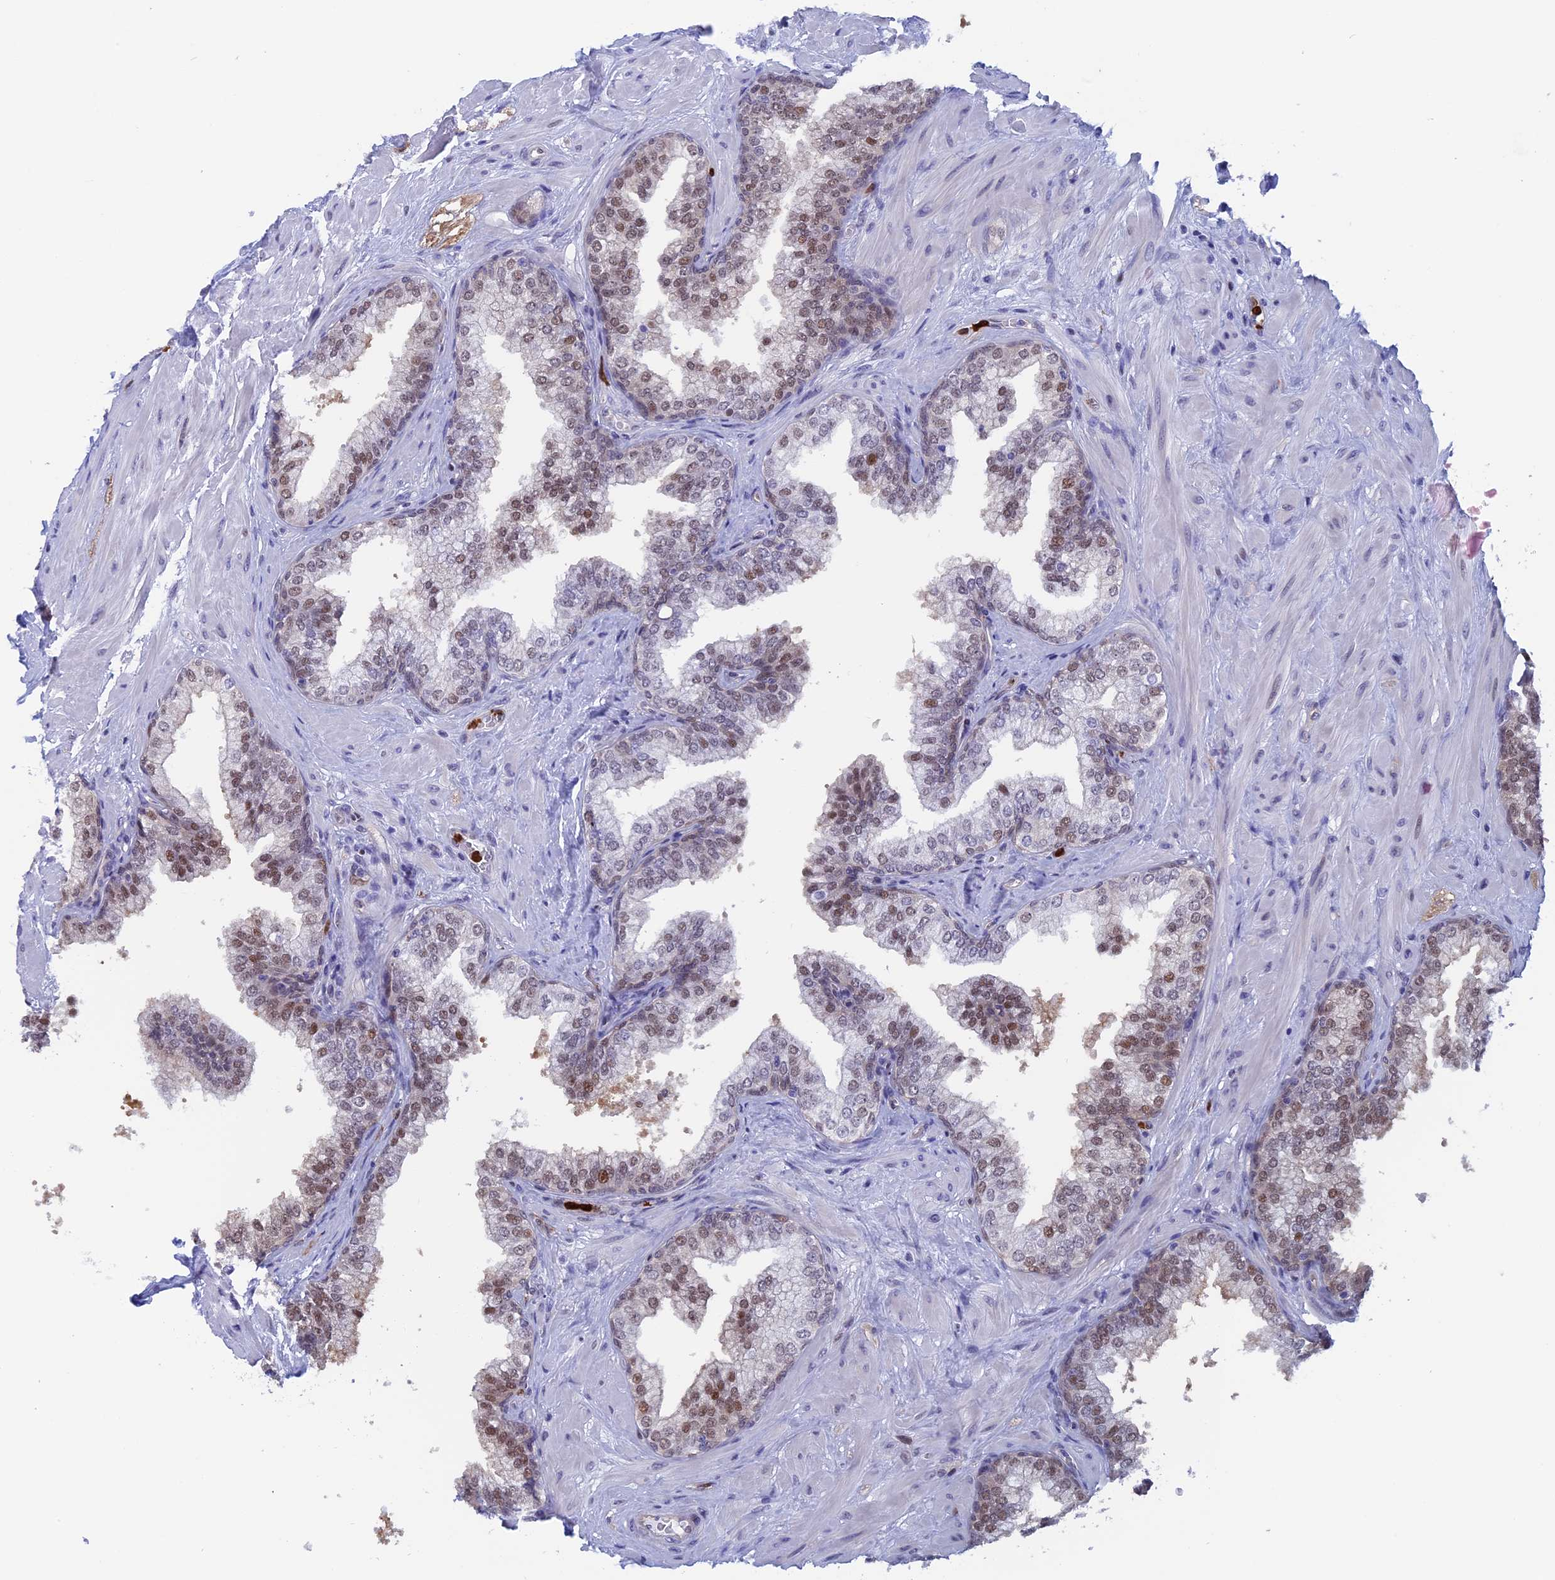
{"staining": {"intensity": "moderate", "quantity": "25%-75%", "location": "nuclear"}, "tissue": "prostate", "cell_type": "Glandular cells", "image_type": "normal", "snomed": [{"axis": "morphology", "description": "Normal tissue, NOS"}, {"axis": "topography", "description": "Prostate"}], "caption": "A medium amount of moderate nuclear staining is present in approximately 25%-75% of glandular cells in normal prostate.", "gene": "SLC26A1", "patient": {"sex": "male", "age": 60}}